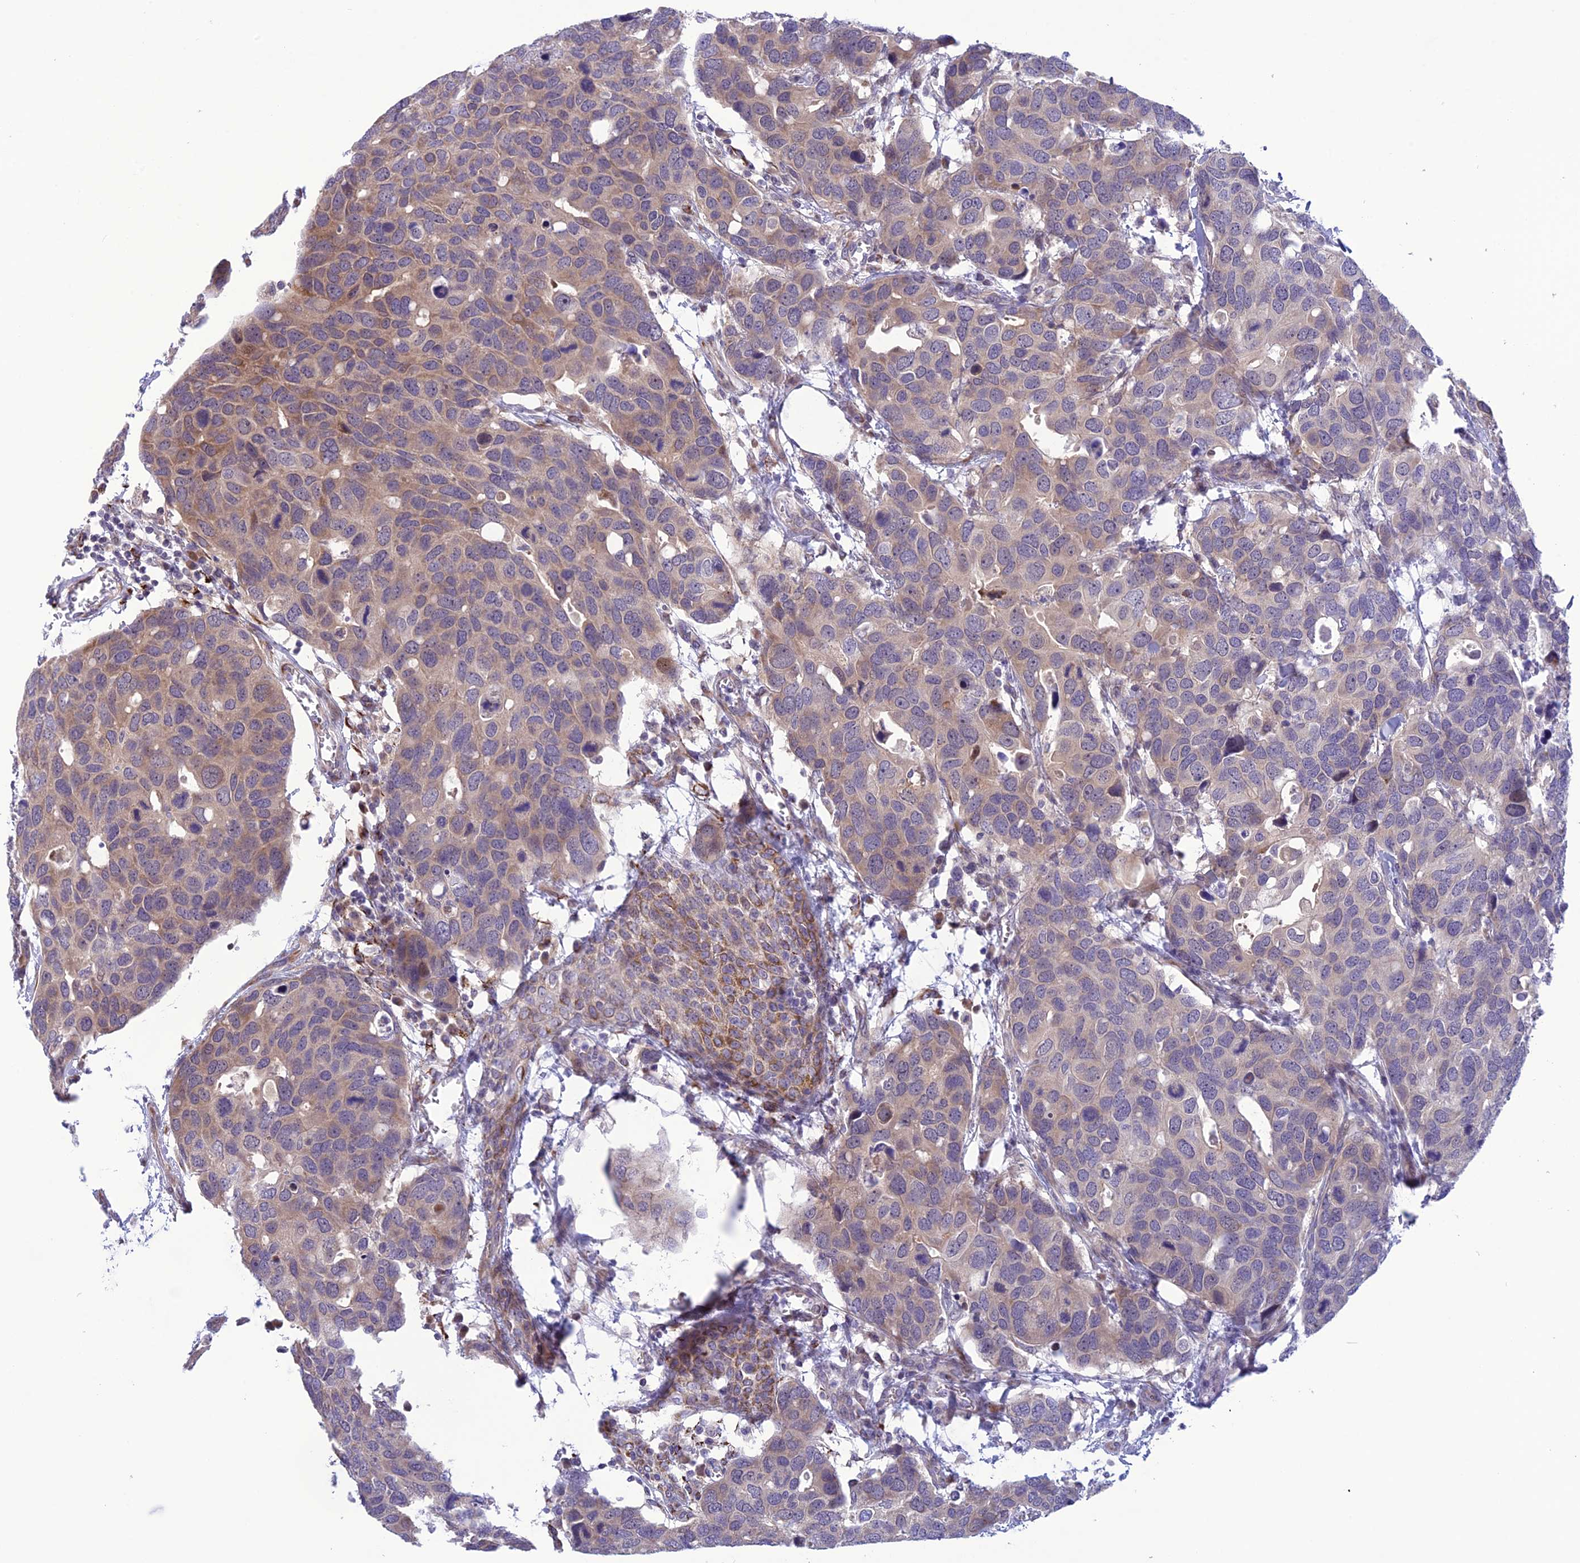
{"staining": {"intensity": "moderate", "quantity": "25%-75%", "location": "cytoplasmic/membranous"}, "tissue": "breast cancer", "cell_type": "Tumor cells", "image_type": "cancer", "snomed": [{"axis": "morphology", "description": "Duct carcinoma"}, {"axis": "topography", "description": "Breast"}], "caption": "A brown stain shows moderate cytoplasmic/membranous staining of a protein in breast intraductal carcinoma tumor cells.", "gene": "PSMF1", "patient": {"sex": "female", "age": 83}}